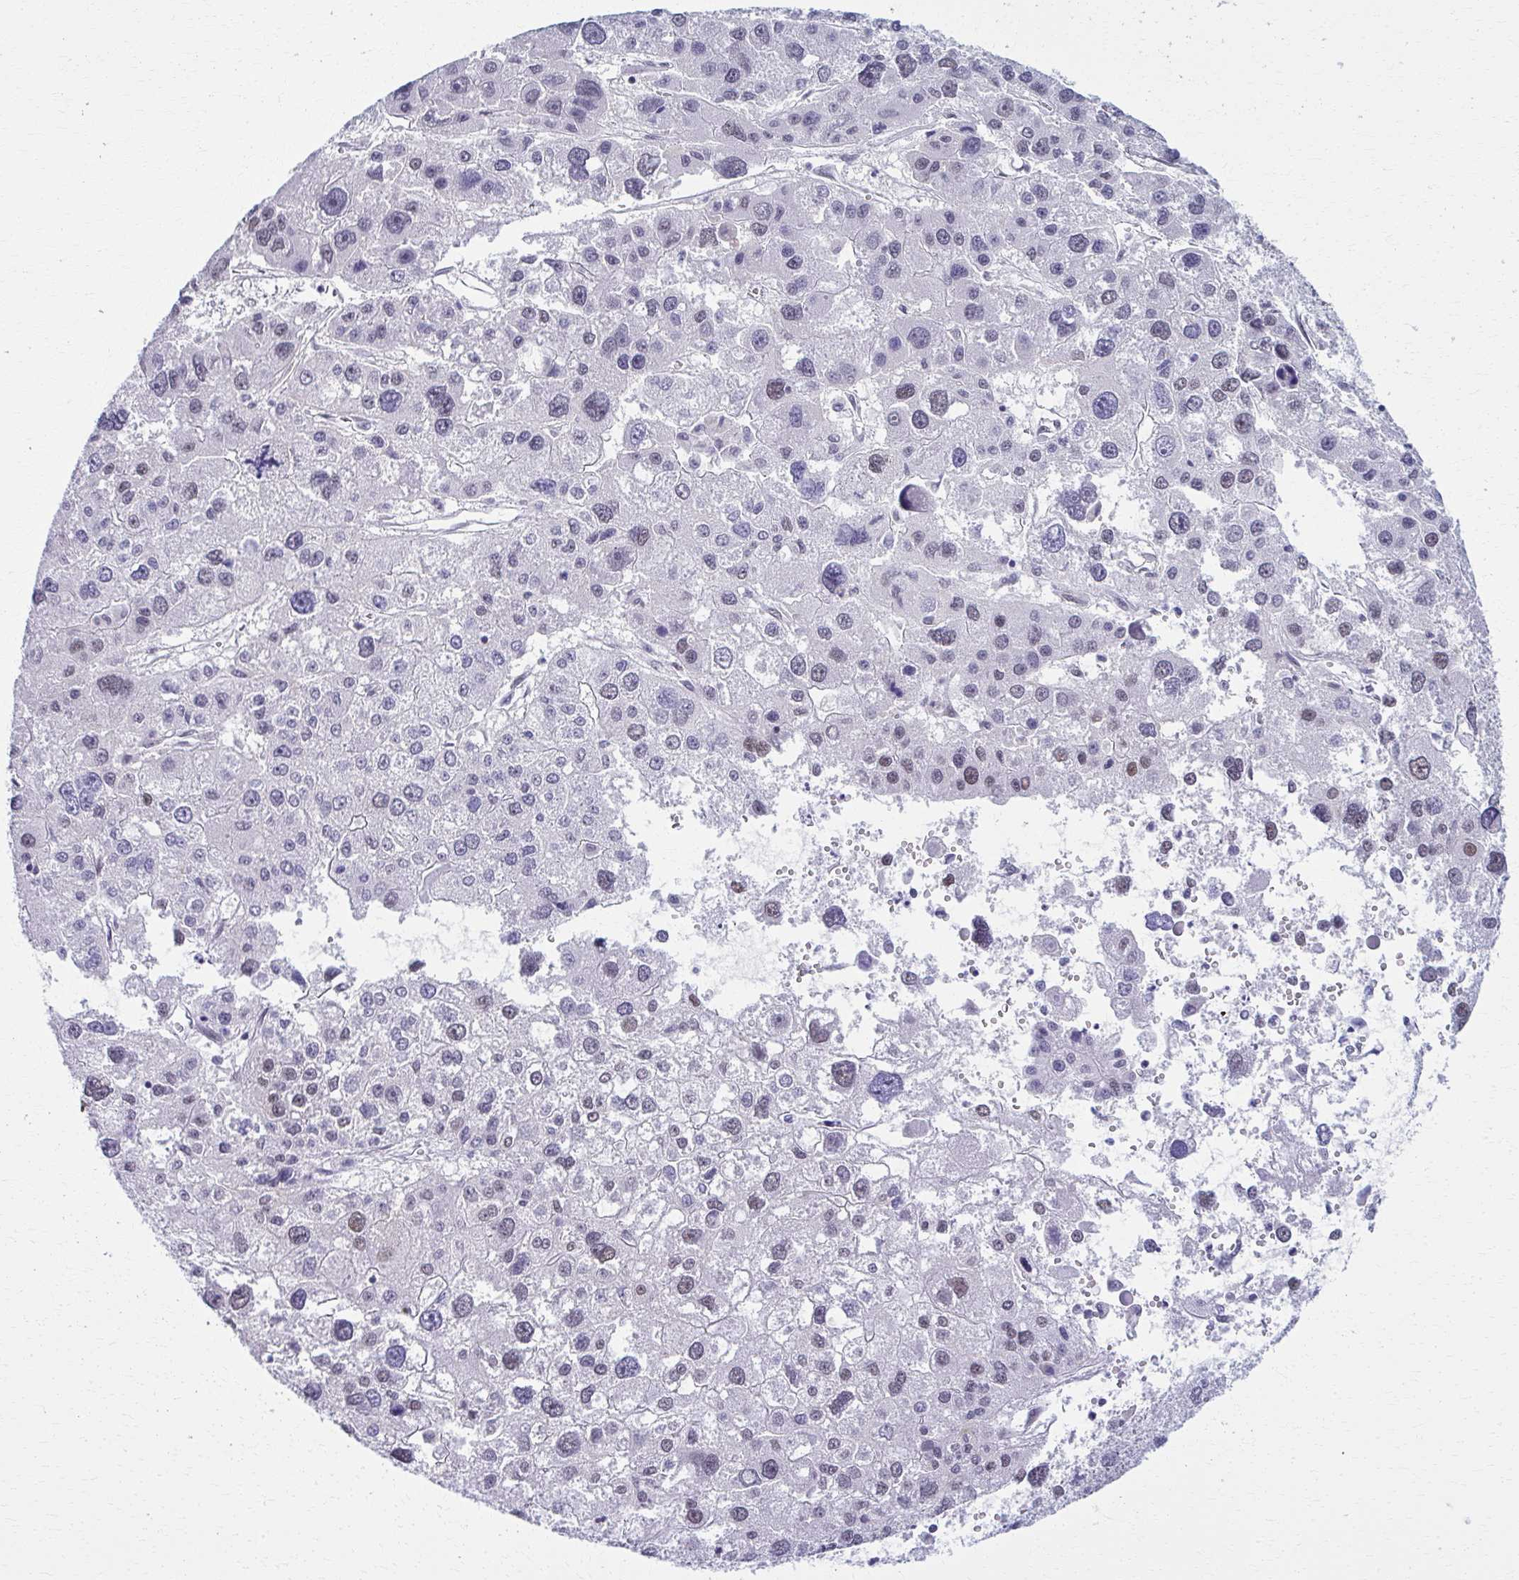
{"staining": {"intensity": "weak", "quantity": "<25%", "location": "nuclear"}, "tissue": "liver cancer", "cell_type": "Tumor cells", "image_type": "cancer", "snomed": [{"axis": "morphology", "description": "Carcinoma, Hepatocellular, NOS"}, {"axis": "topography", "description": "Liver"}], "caption": "Immunohistochemical staining of human hepatocellular carcinoma (liver) demonstrates no significant positivity in tumor cells. The staining was performed using DAB (3,3'-diaminobenzidine) to visualize the protein expression in brown, while the nuclei were stained in blue with hematoxylin (Magnification: 20x).", "gene": "SCLY", "patient": {"sex": "male", "age": 73}}